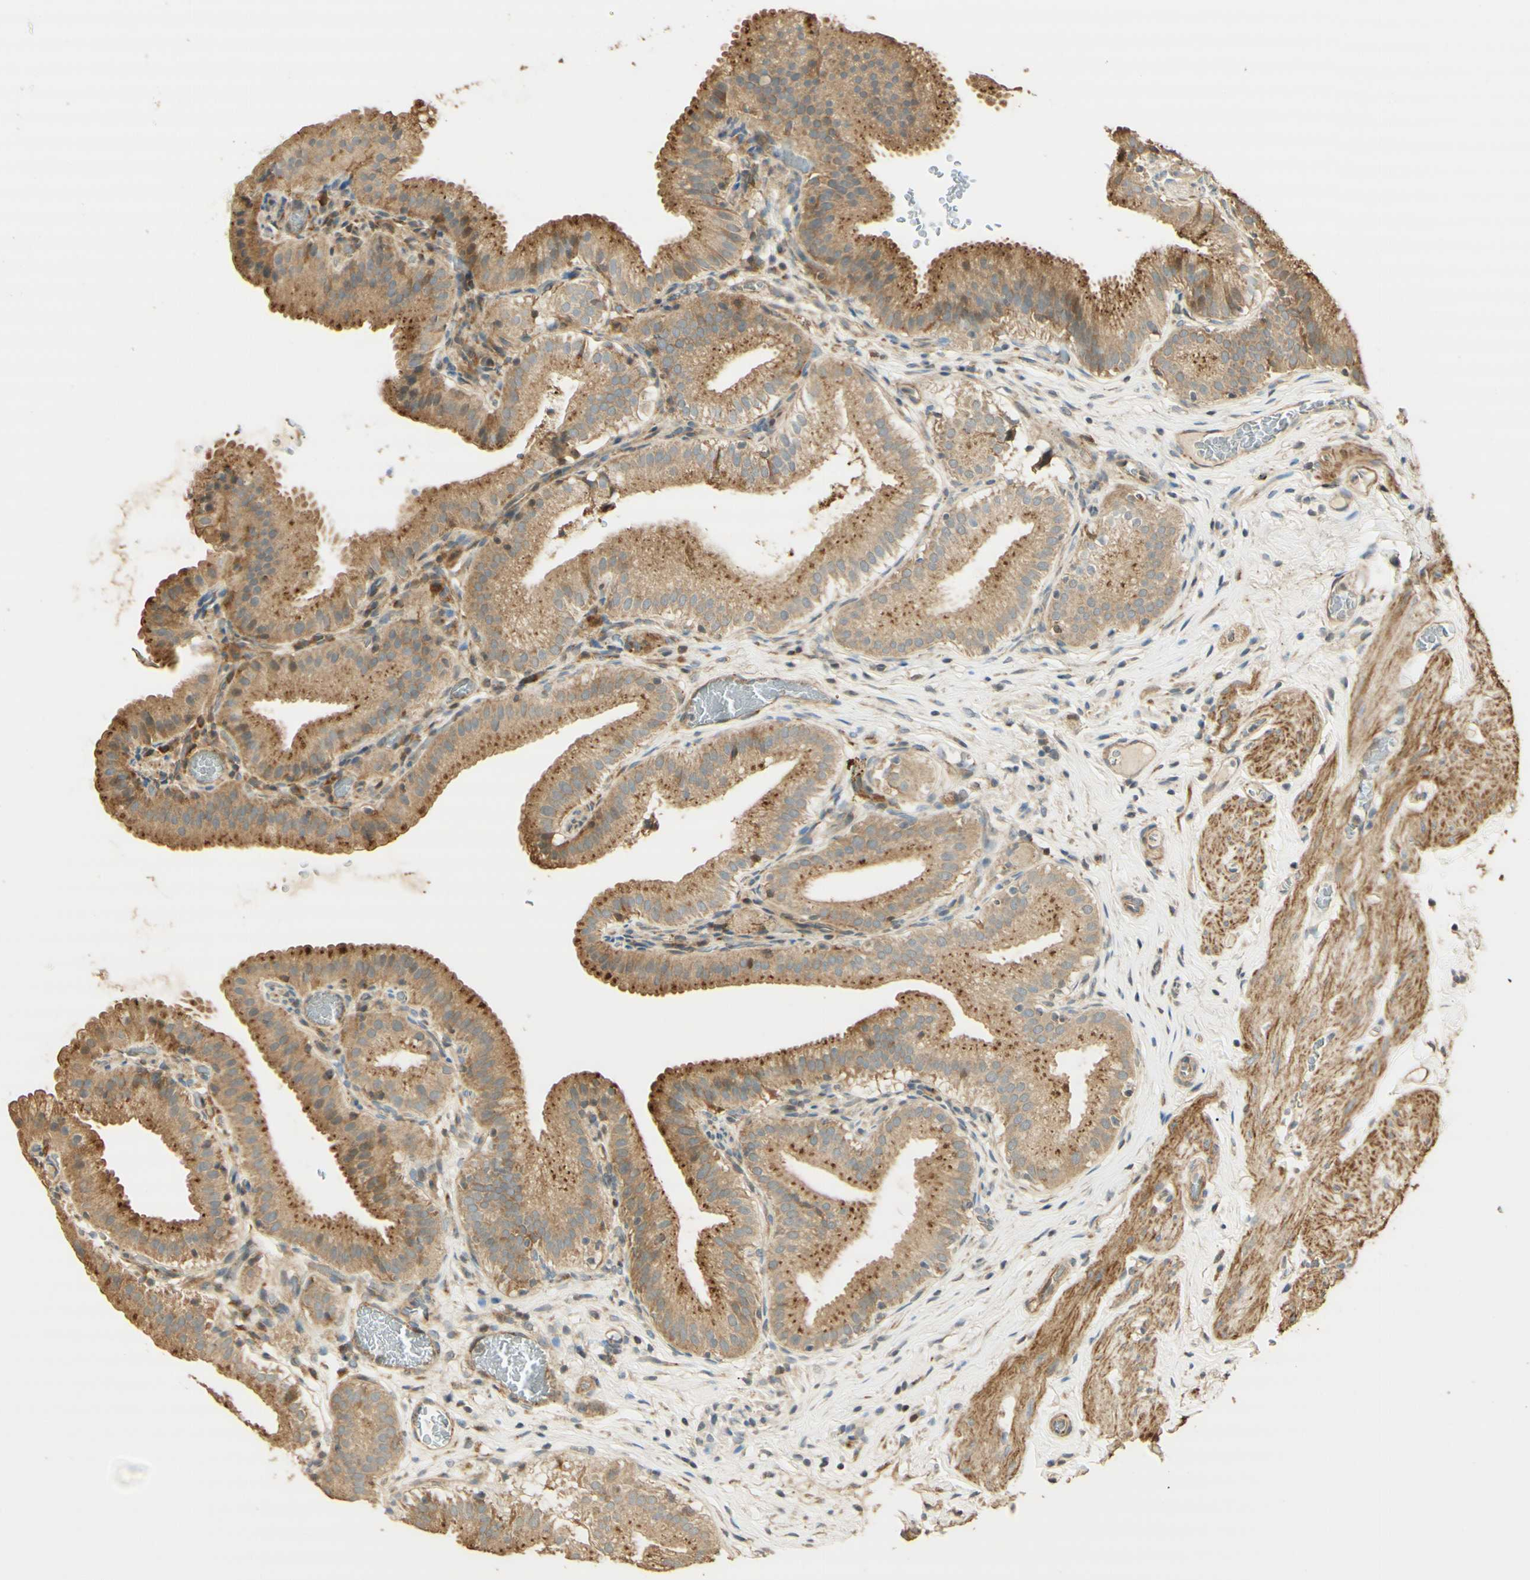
{"staining": {"intensity": "moderate", "quantity": ">75%", "location": "cytoplasmic/membranous"}, "tissue": "gallbladder", "cell_type": "Glandular cells", "image_type": "normal", "snomed": [{"axis": "morphology", "description": "Normal tissue, NOS"}, {"axis": "topography", "description": "Gallbladder"}], "caption": "Moderate cytoplasmic/membranous expression is identified in approximately >75% of glandular cells in benign gallbladder. Using DAB (3,3'-diaminobenzidine) (brown) and hematoxylin (blue) stains, captured at high magnification using brightfield microscopy.", "gene": "AGER", "patient": {"sex": "male", "age": 54}}